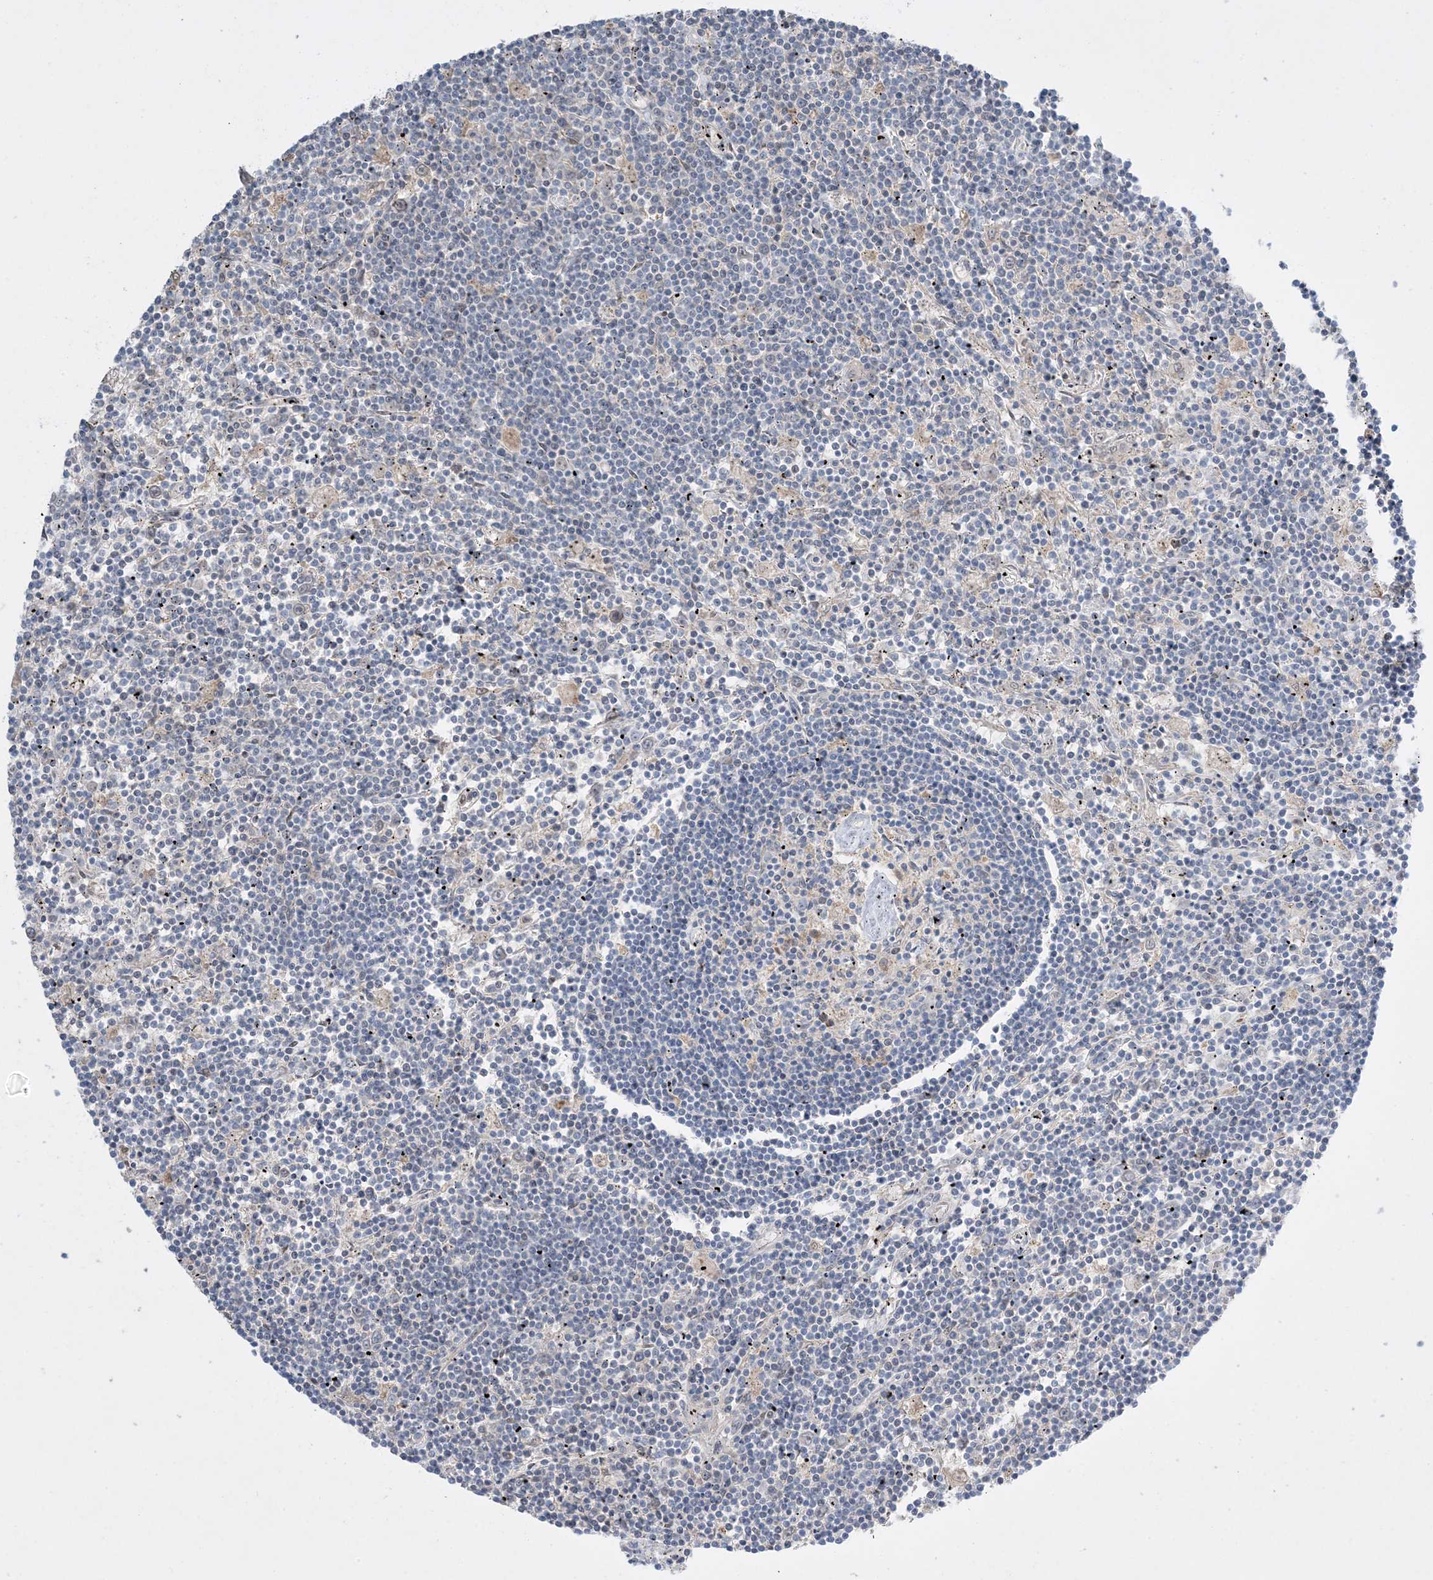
{"staining": {"intensity": "negative", "quantity": "none", "location": "none"}, "tissue": "lymphoma", "cell_type": "Tumor cells", "image_type": "cancer", "snomed": [{"axis": "morphology", "description": "Malignant lymphoma, non-Hodgkin's type, Low grade"}, {"axis": "topography", "description": "Spleen"}], "caption": "Immunohistochemistry photomicrograph of neoplastic tissue: malignant lymphoma, non-Hodgkin's type (low-grade) stained with DAB (3,3'-diaminobenzidine) demonstrates no significant protein positivity in tumor cells.", "gene": "MMGT1", "patient": {"sex": "male", "age": 76}}